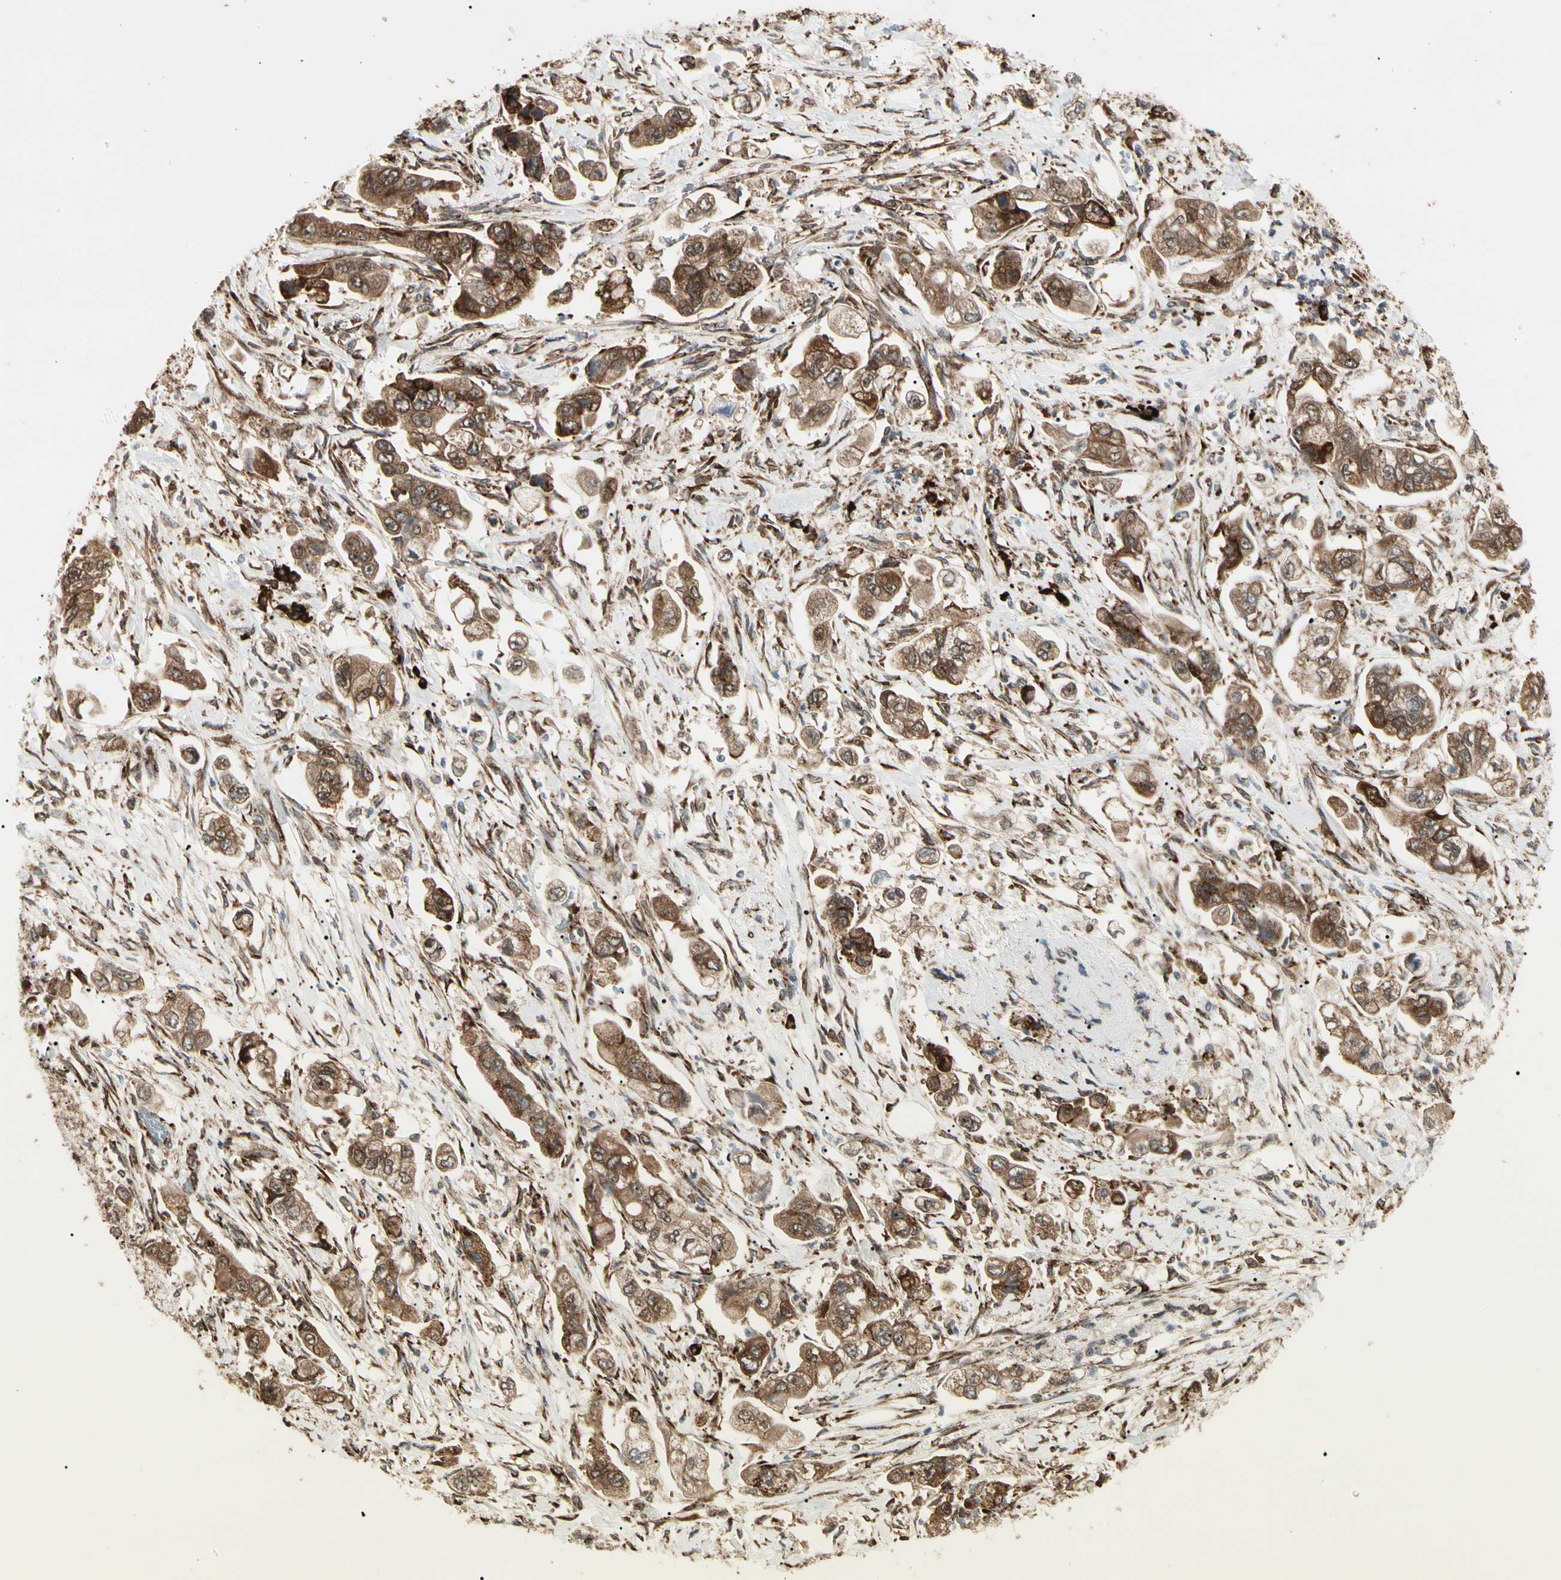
{"staining": {"intensity": "strong", "quantity": ">75%", "location": "cytoplasmic/membranous"}, "tissue": "stomach cancer", "cell_type": "Tumor cells", "image_type": "cancer", "snomed": [{"axis": "morphology", "description": "Adenocarcinoma, NOS"}, {"axis": "topography", "description": "Stomach"}], "caption": "Protein staining reveals strong cytoplasmic/membranous staining in about >75% of tumor cells in adenocarcinoma (stomach).", "gene": "HSP90B1", "patient": {"sex": "male", "age": 62}}